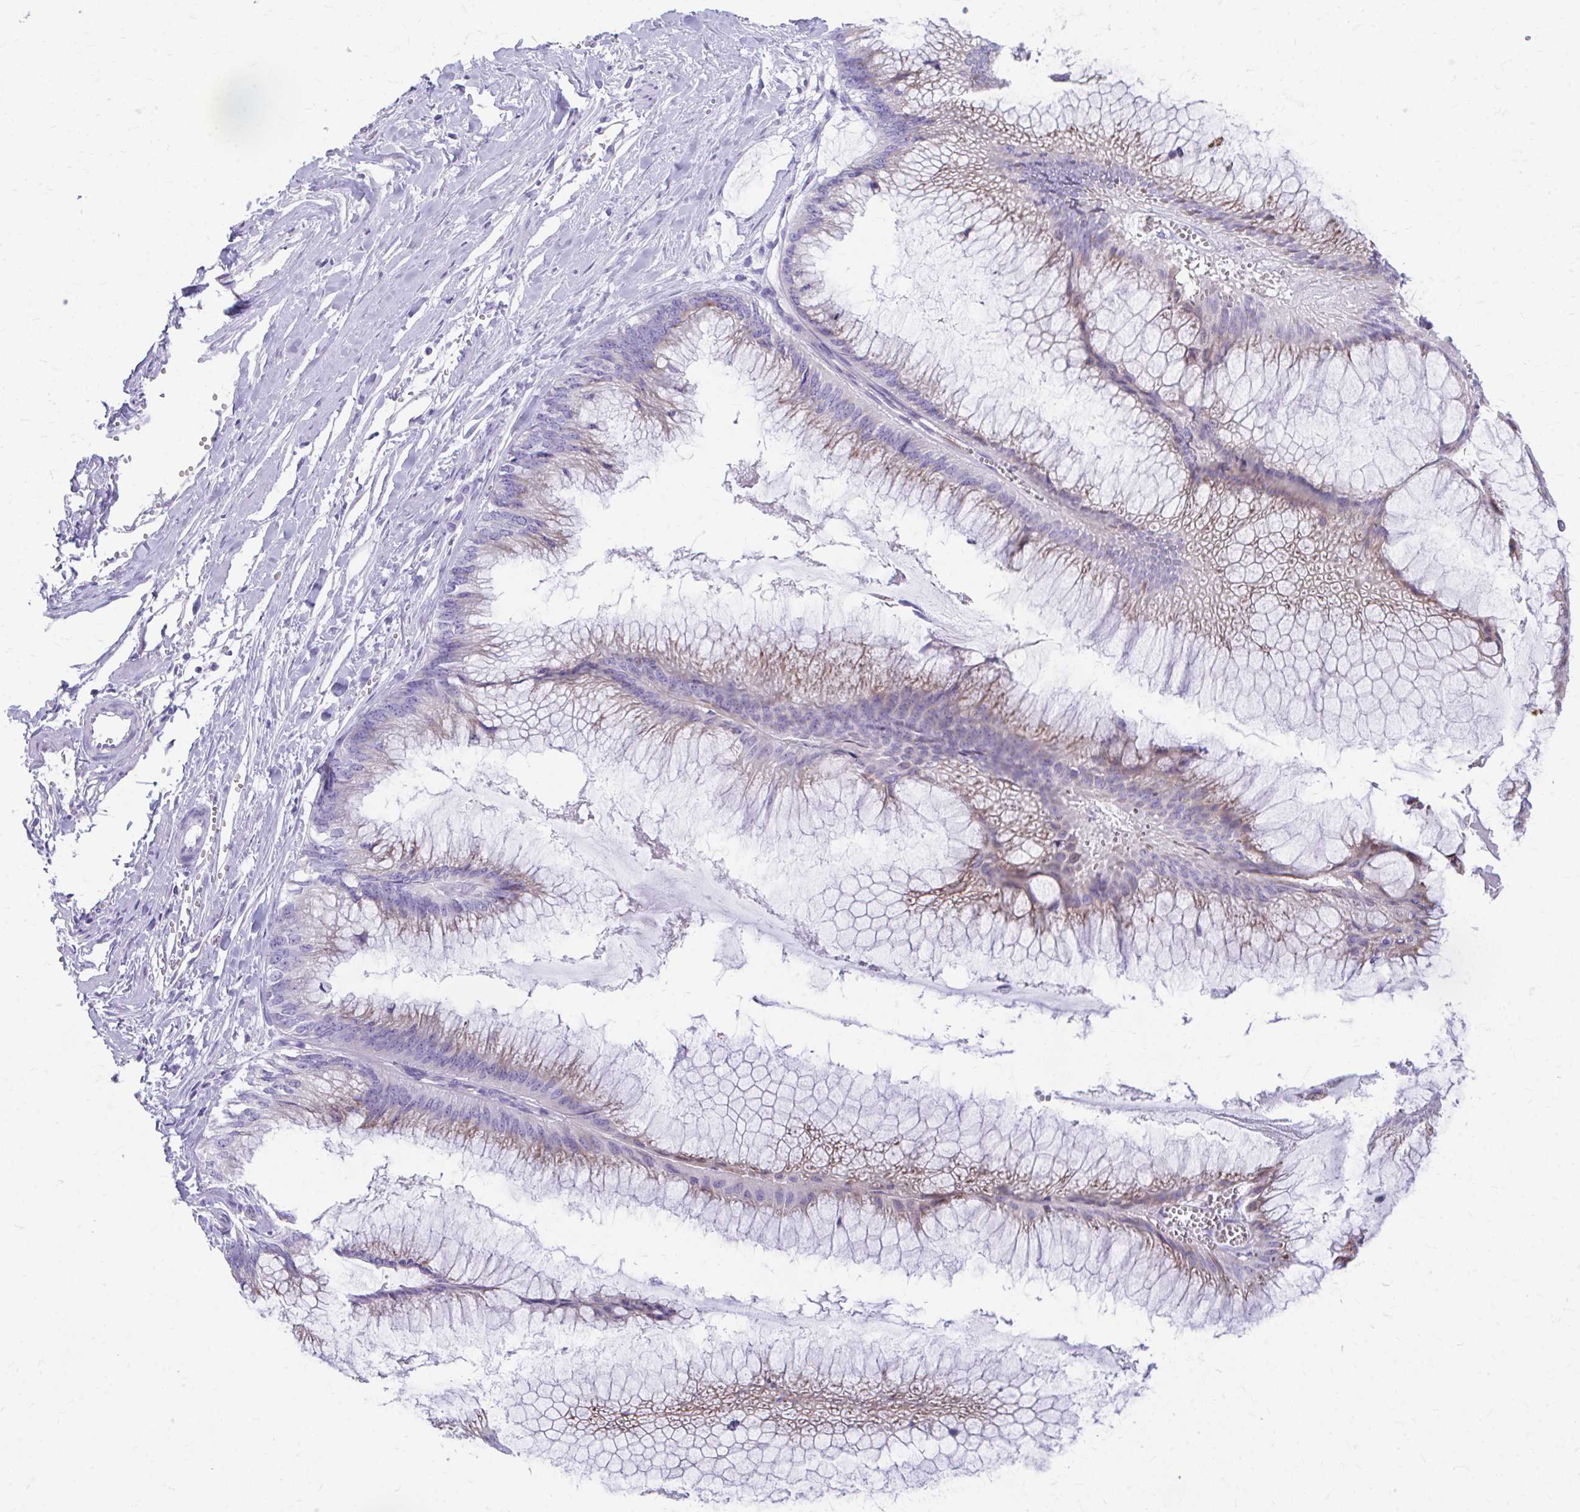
{"staining": {"intensity": "moderate", "quantity": "25%-75%", "location": "cytoplasmic/membranous"}, "tissue": "ovarian cancer", "cell_type": "Tumor cells", "image_type": "cancer", "snomed": [{"axis": "morphology", "description": "Cystadenocarcinoma, mucinous, NOS"}, {"axis": "topography", "description": "Ovary"}], "caption": "Immunohistochemical staining of human ovarian cancer (mucinous cystadenocarcinoma) shows moderate cytoplasmic/membranous protein staining in approximately 25%-75% of tumor cells.", "gene": "KRIT1", "patient": {"sex": "female", "age": 44}}